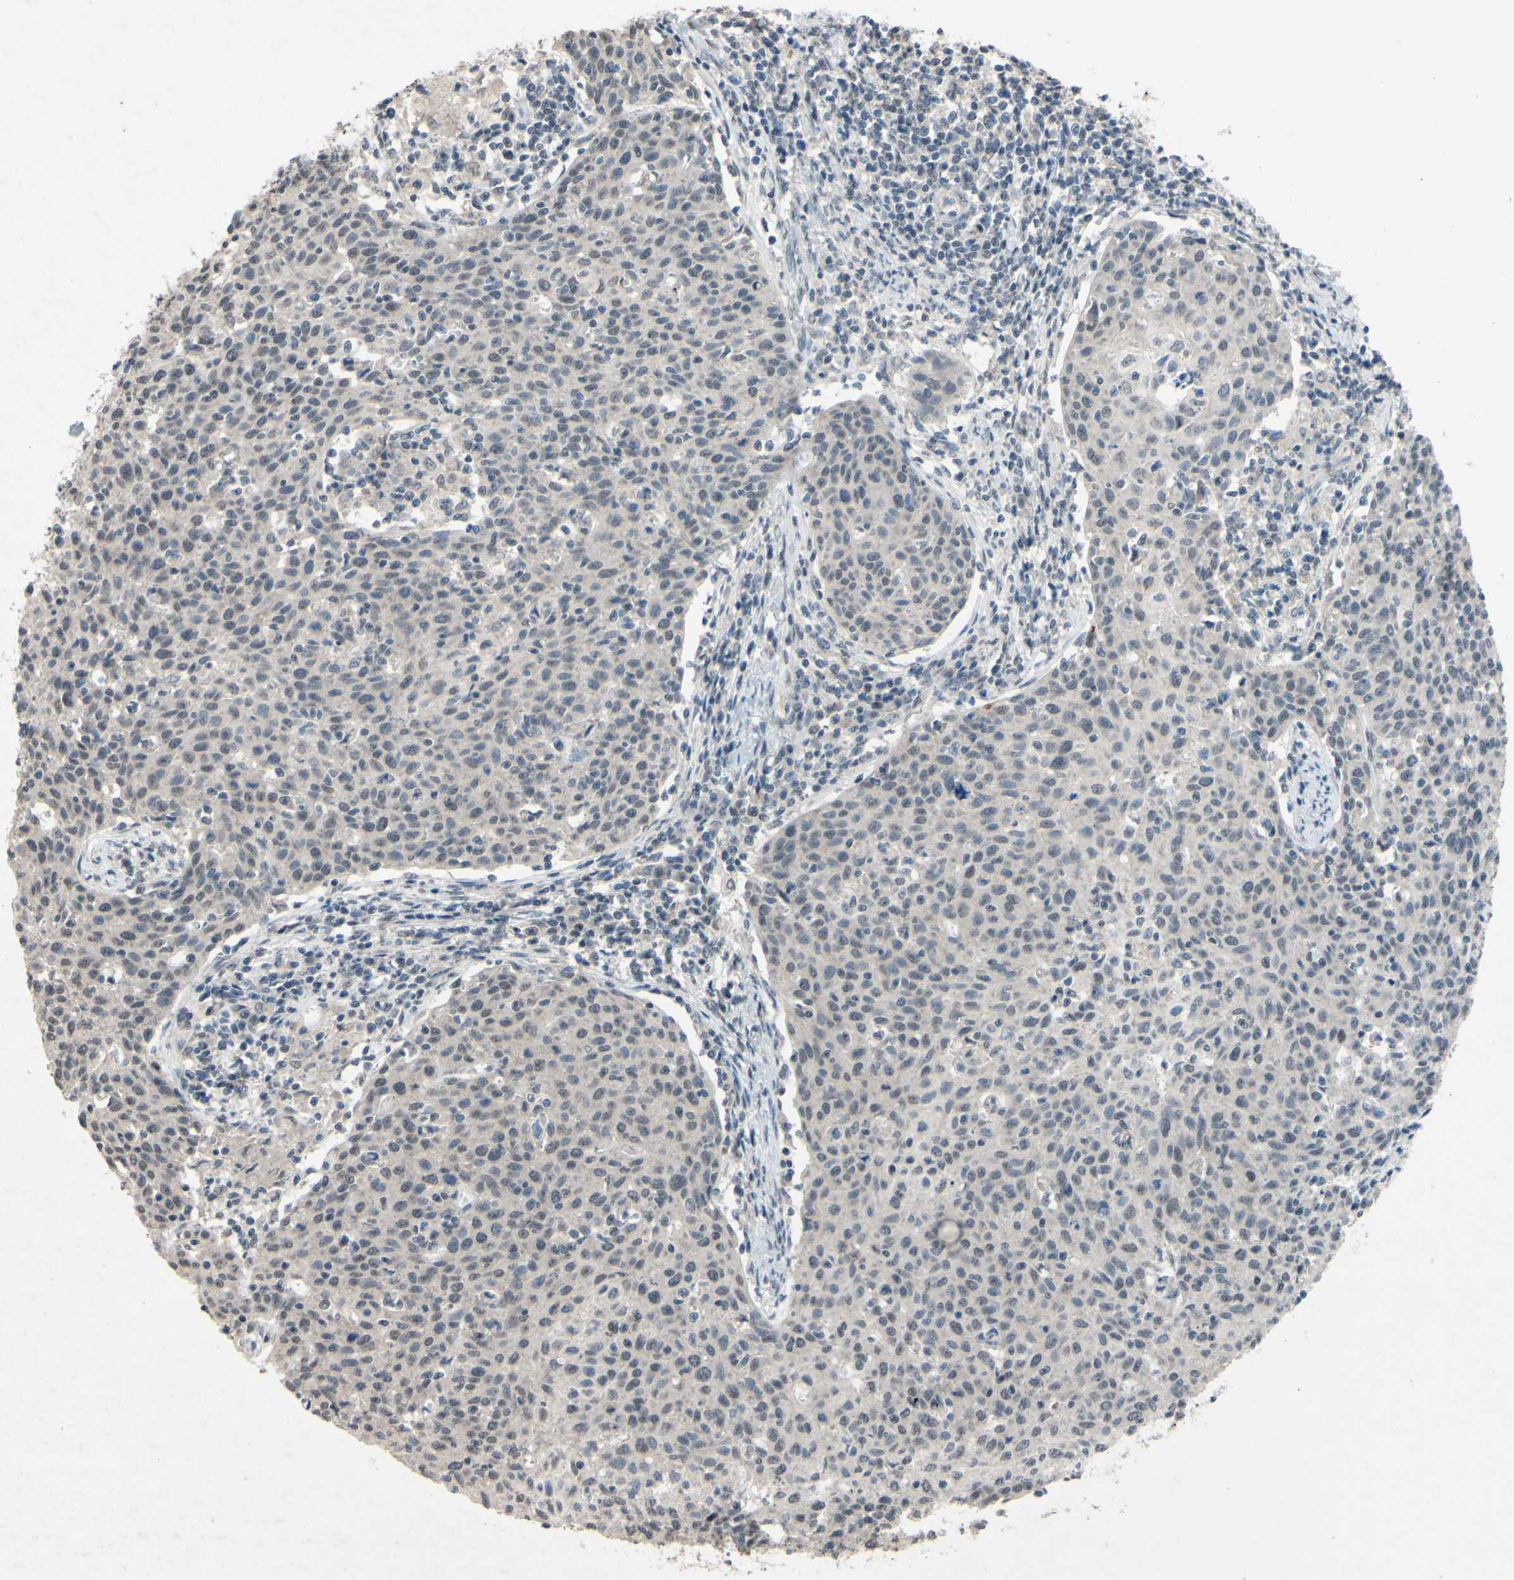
{"staining": {"intensity": "weak", "quantity": "<25%", "location": "cytoplasmic/membranous"}, "tissue": "cervical cancer", "cell_type": "Tumor cells", "image_type": "cancer", "snomed": [{"axis": "morphology", "description": "Squamous cell carcinoma, NOS"}, {"axis": "topography", "description": "Cervix"}], "caption": "Human cervical cancer (squamous cell carcinoma) stained for a protein using immunohistochemistry exhibits no positivity in tumor cells.", "gene": "CDCP1", "patient": {"sex": "female", "age": 38}}